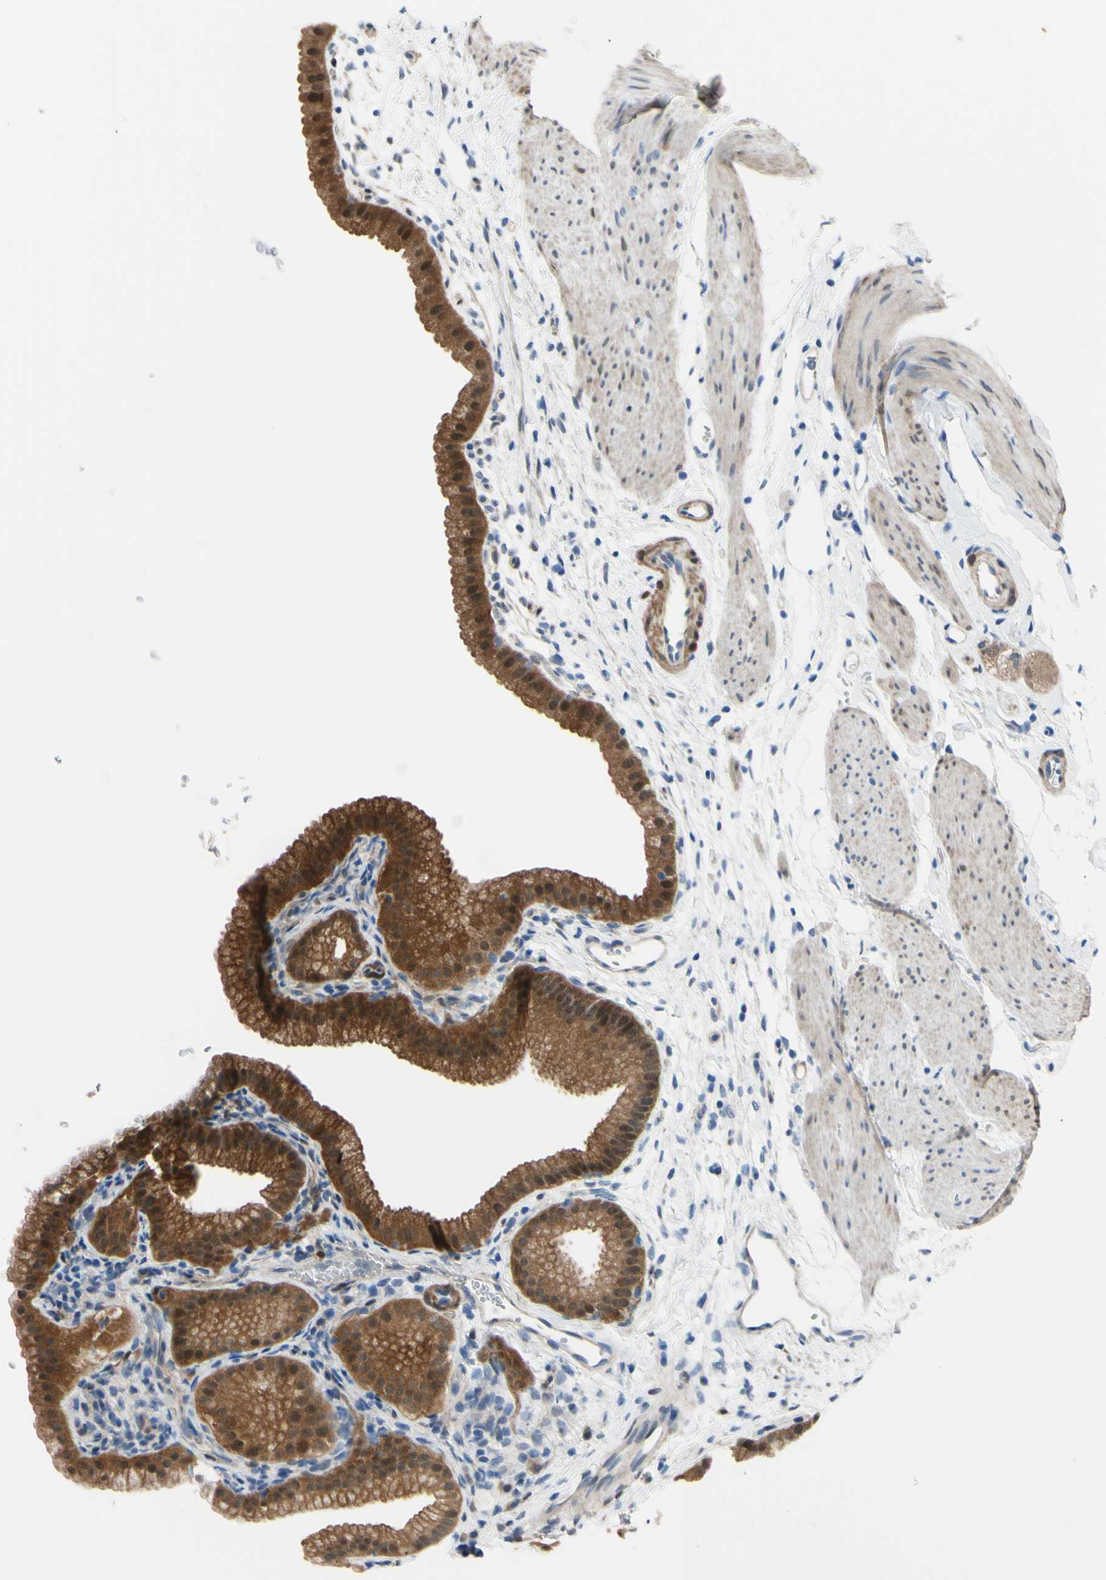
{"staining": {"intensity": "strong", "quantity": ">75%", "location": "cytoplasmic/membranous,nuclear"}, "tissue": "gallbladder", "cell_type": "Glandular cells", "image_type": "normal", "snomed": [{"axis": "morphology", "description": "Normal tissue, NOS"}, {"axis": "topography", "description": "Gallbladder"}], "caption": "A high-resolution micrograph shows immunohistochemistry staining of unremarkable gallbladder, which exhibits strong cytoplasmic/membranous,nuclear staining in approximately >75% of glandular cells. The protein of interest is shown in brown color, while the nuclei are stained blue.", "gene": "NOL3", "patient": {"sex": "female", "age": 64}}